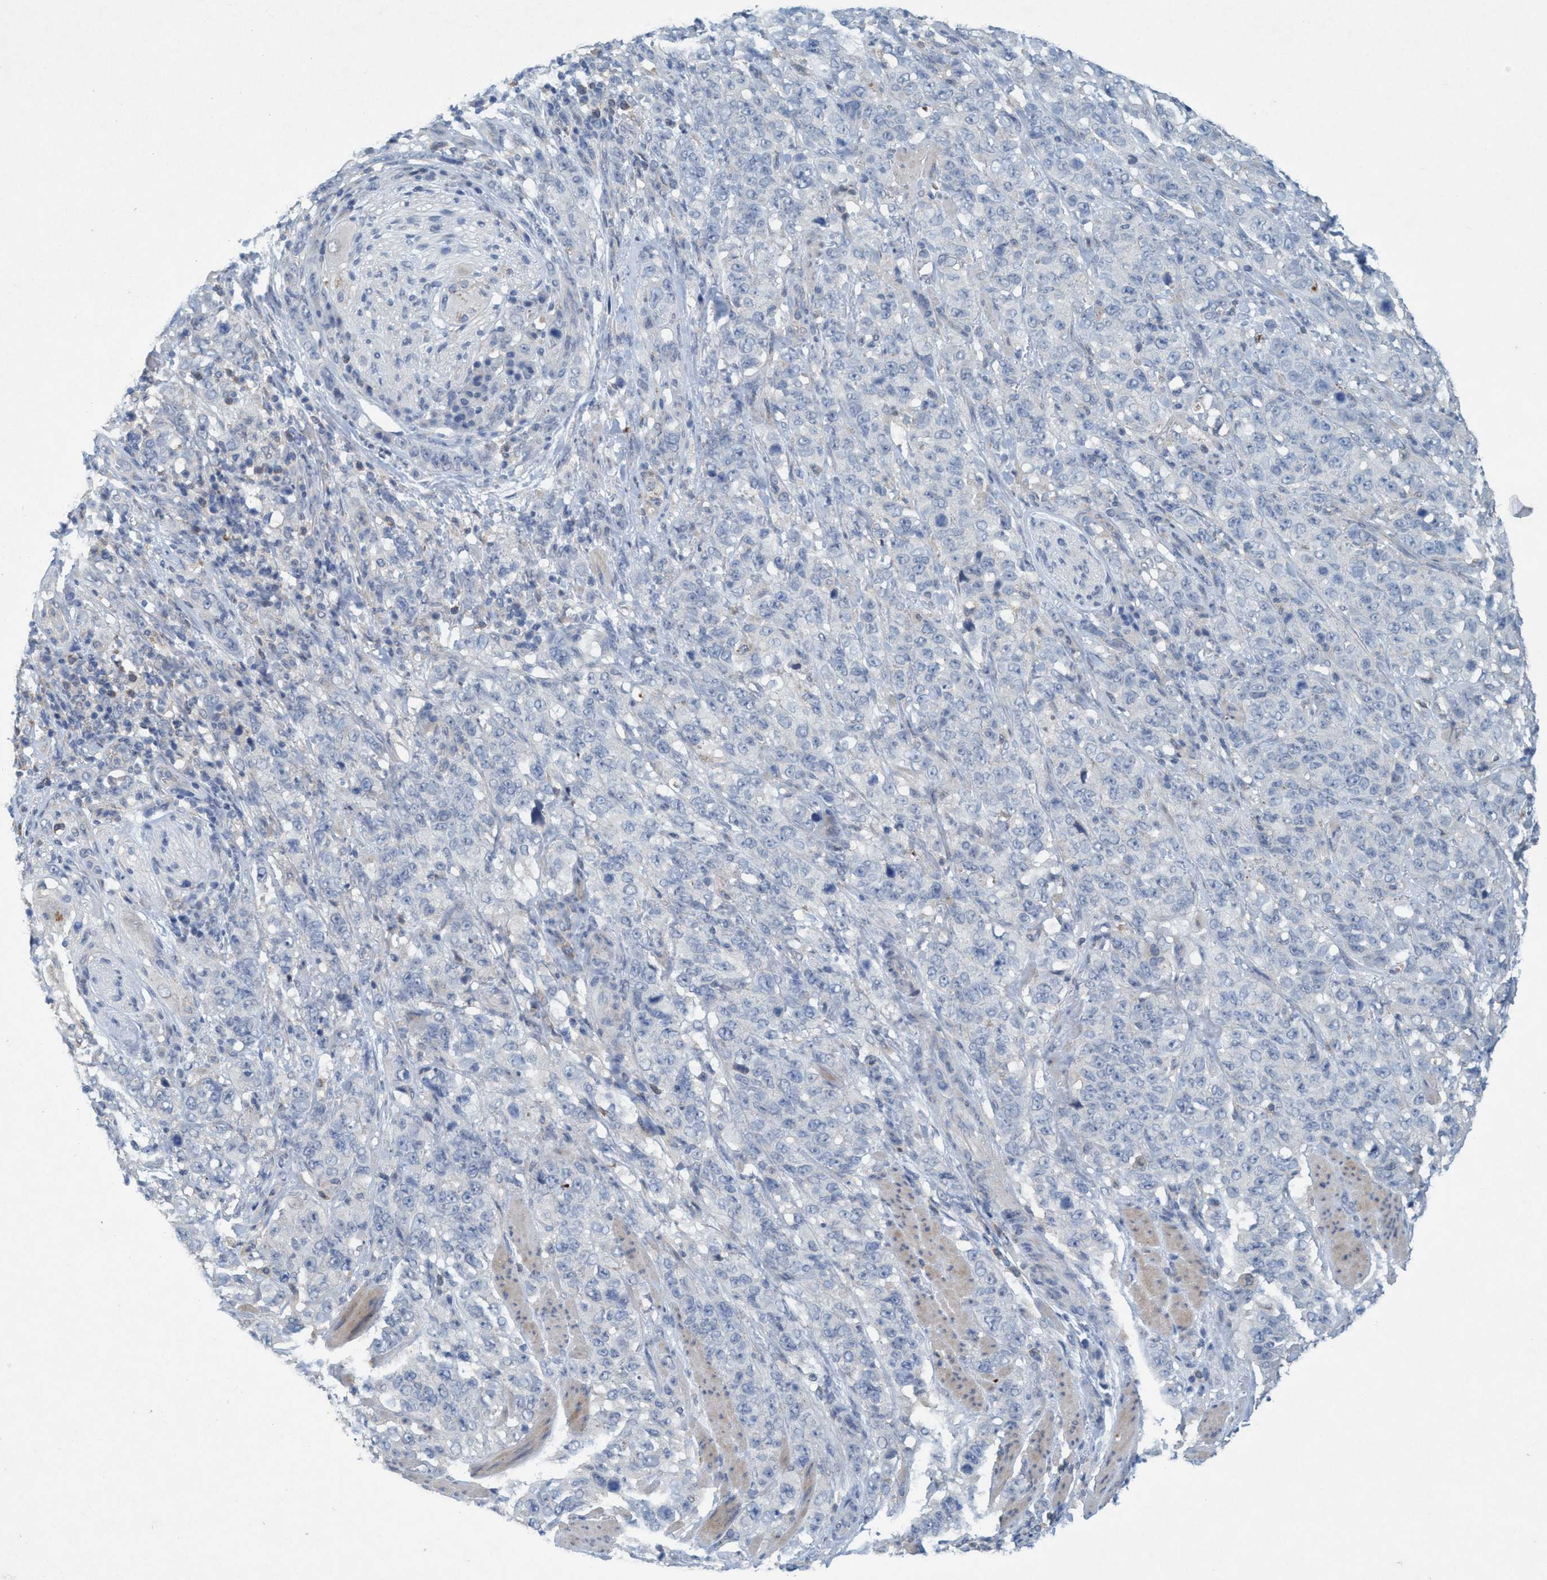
{"staining": {"intensity": "negative", "quantity": "none", "location": "none"}, "tissue": "stomach cancer", "cell_type": "Tumor cells", "image_type": "cancer", "snomed": [{"axis": "morphology", "description": "Adenocarcinoma, NOS"}, {"axis": "topography", "description": "Stomach"}], "caption": "An immunohistochemistry (IHC) micrograph of stomach cancer (adenocarcinoma) is shown. There is no staining in tumor cells of stomach cancer (adenocarcinoma).", "gene": "RNF208", "patient": {"sex": "male", "age": 48}}